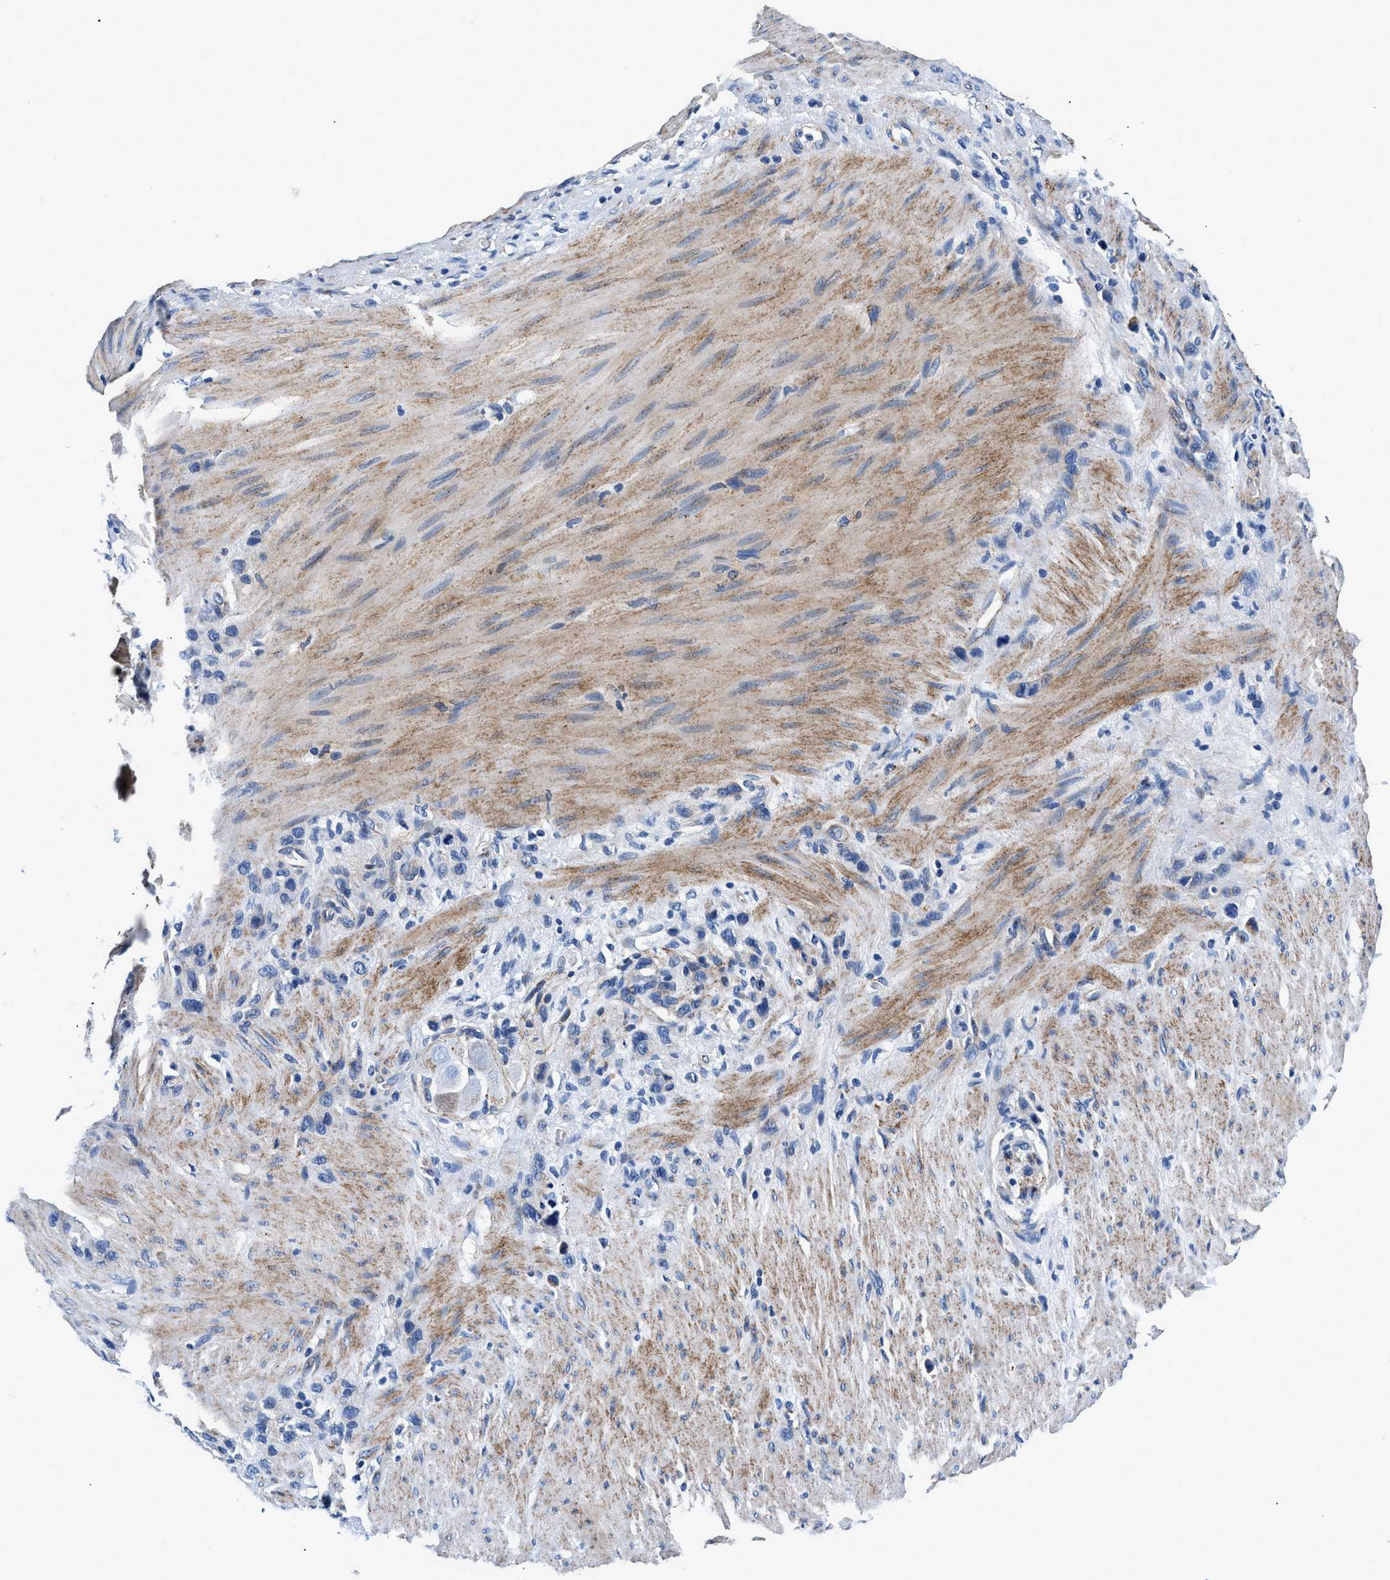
{"staining": {"intensity": "negative", "quantity": "none", "location": "none"}, "tissue": "stomach cancer", "cell_type": "Tumor cells", "image_type": "cancer", "snomed": [{"axis": "morphology", "description": "Adenocarcinoma, NOS"}, {"axis": "morphology", "description": "Adenocarcinoma, High grade"}, {"axis": "topography", "description": "Stomach, upper"}, {"axis": "topography", "description": "Stomach, lower"}], "caption": "DAB (3,3'-diaminobenzidine) immunohistochemical staining of human adenocarcinoma (high-grade) (stomach) shows no significant positivity in tumor cells.", "gene": "DAG1", "patient": {"sex": "female", "age": 65}}